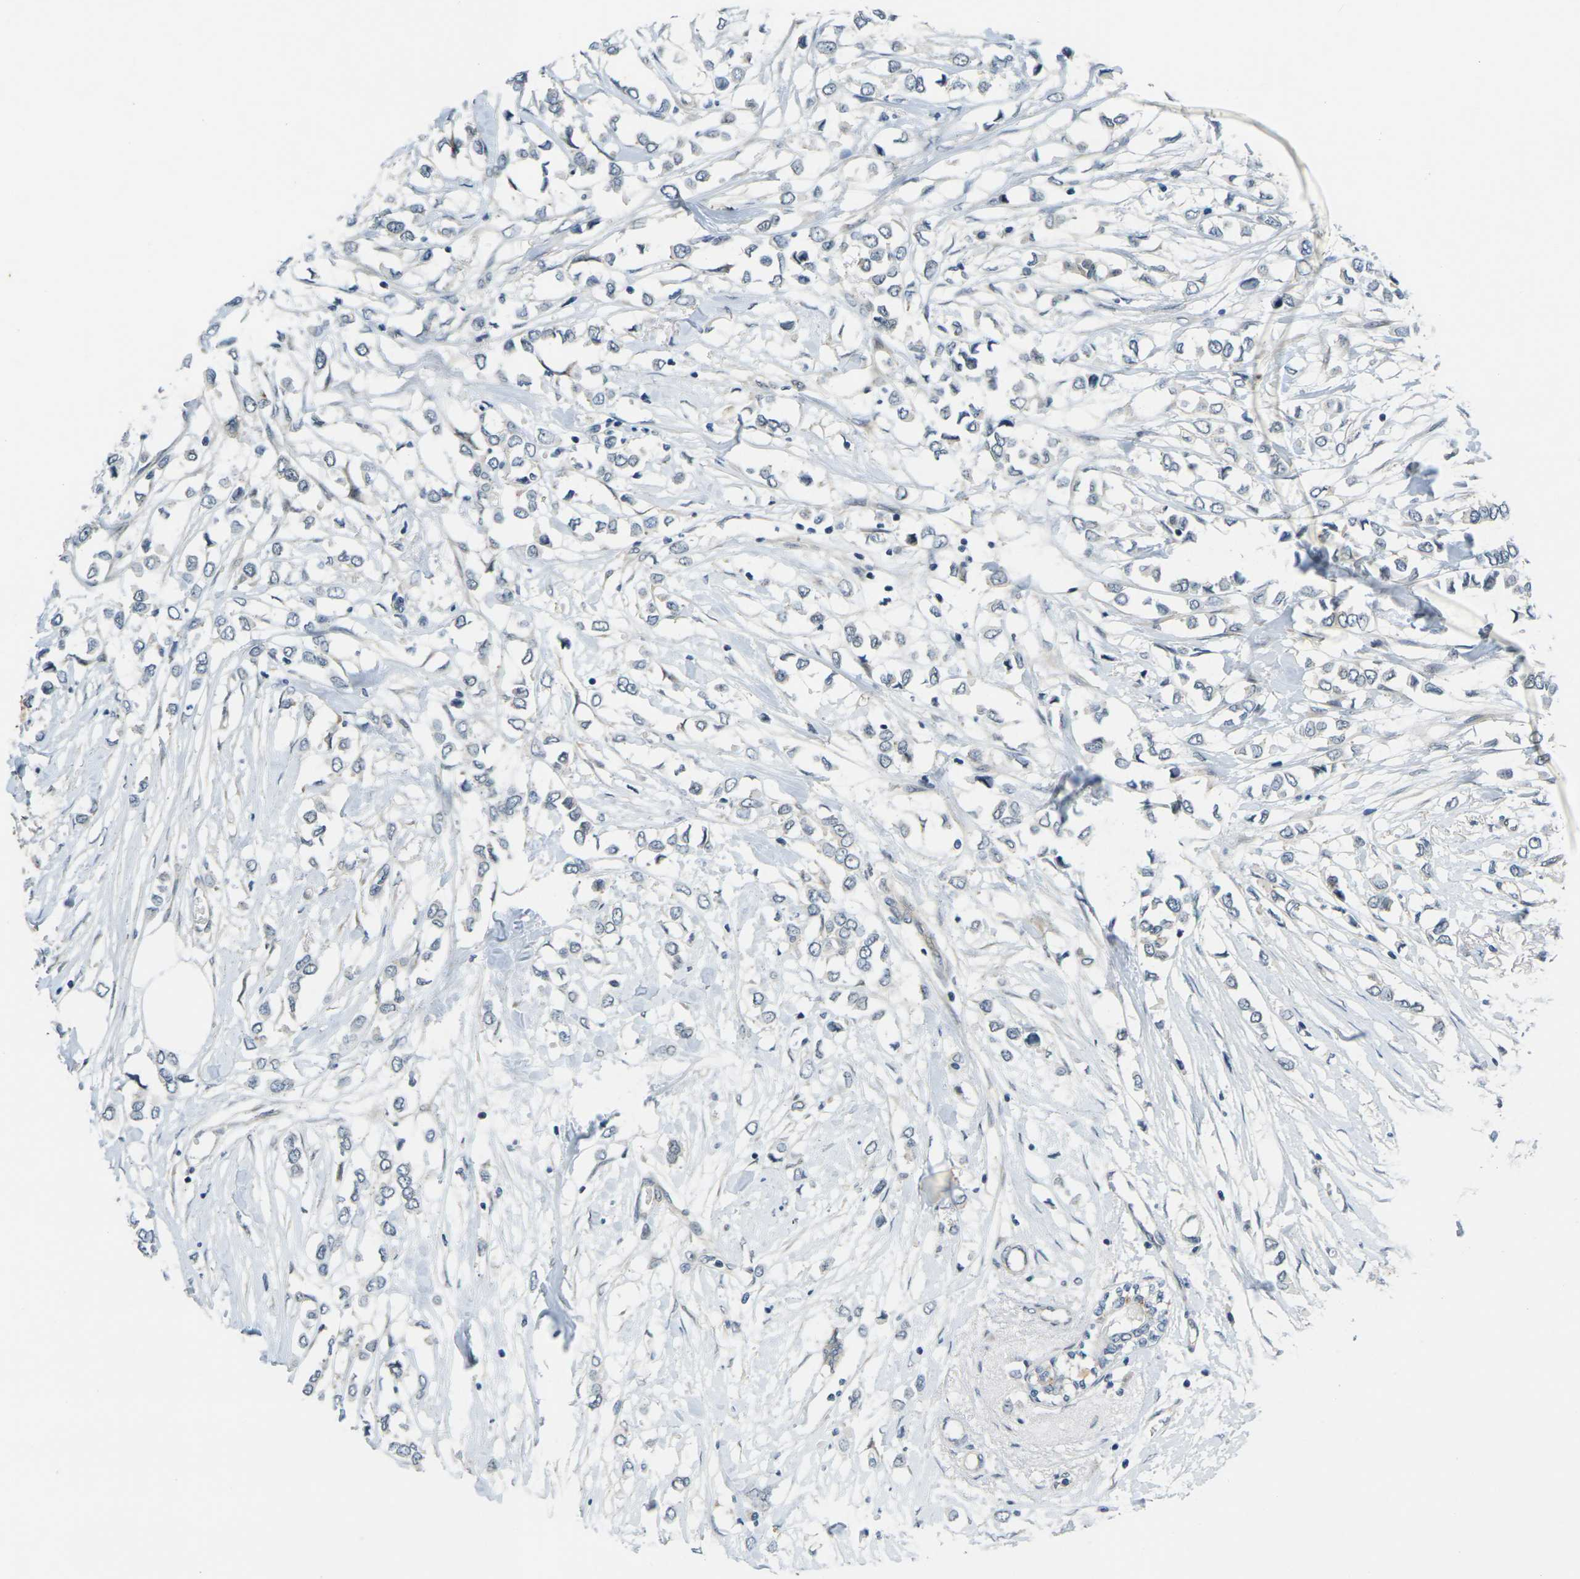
{"staining": {"intensity": "negative", "quantity": "none", "location": "none"}, "tissue": "breast cancer", "cell_type": "Tumor cells", "image_type": "cancer", "snomed": [{"axis": "morphology", "description": "Lobular carcinoma"}, {"axis": "topography", "description": "Breast"}], "caption": "Breast lobular carcinoma was stained to show a protein in brown. There is no significant positivity in tumor cells.", "gene": "KCTD10", "patient": {"sex": "female", "age": 51}}